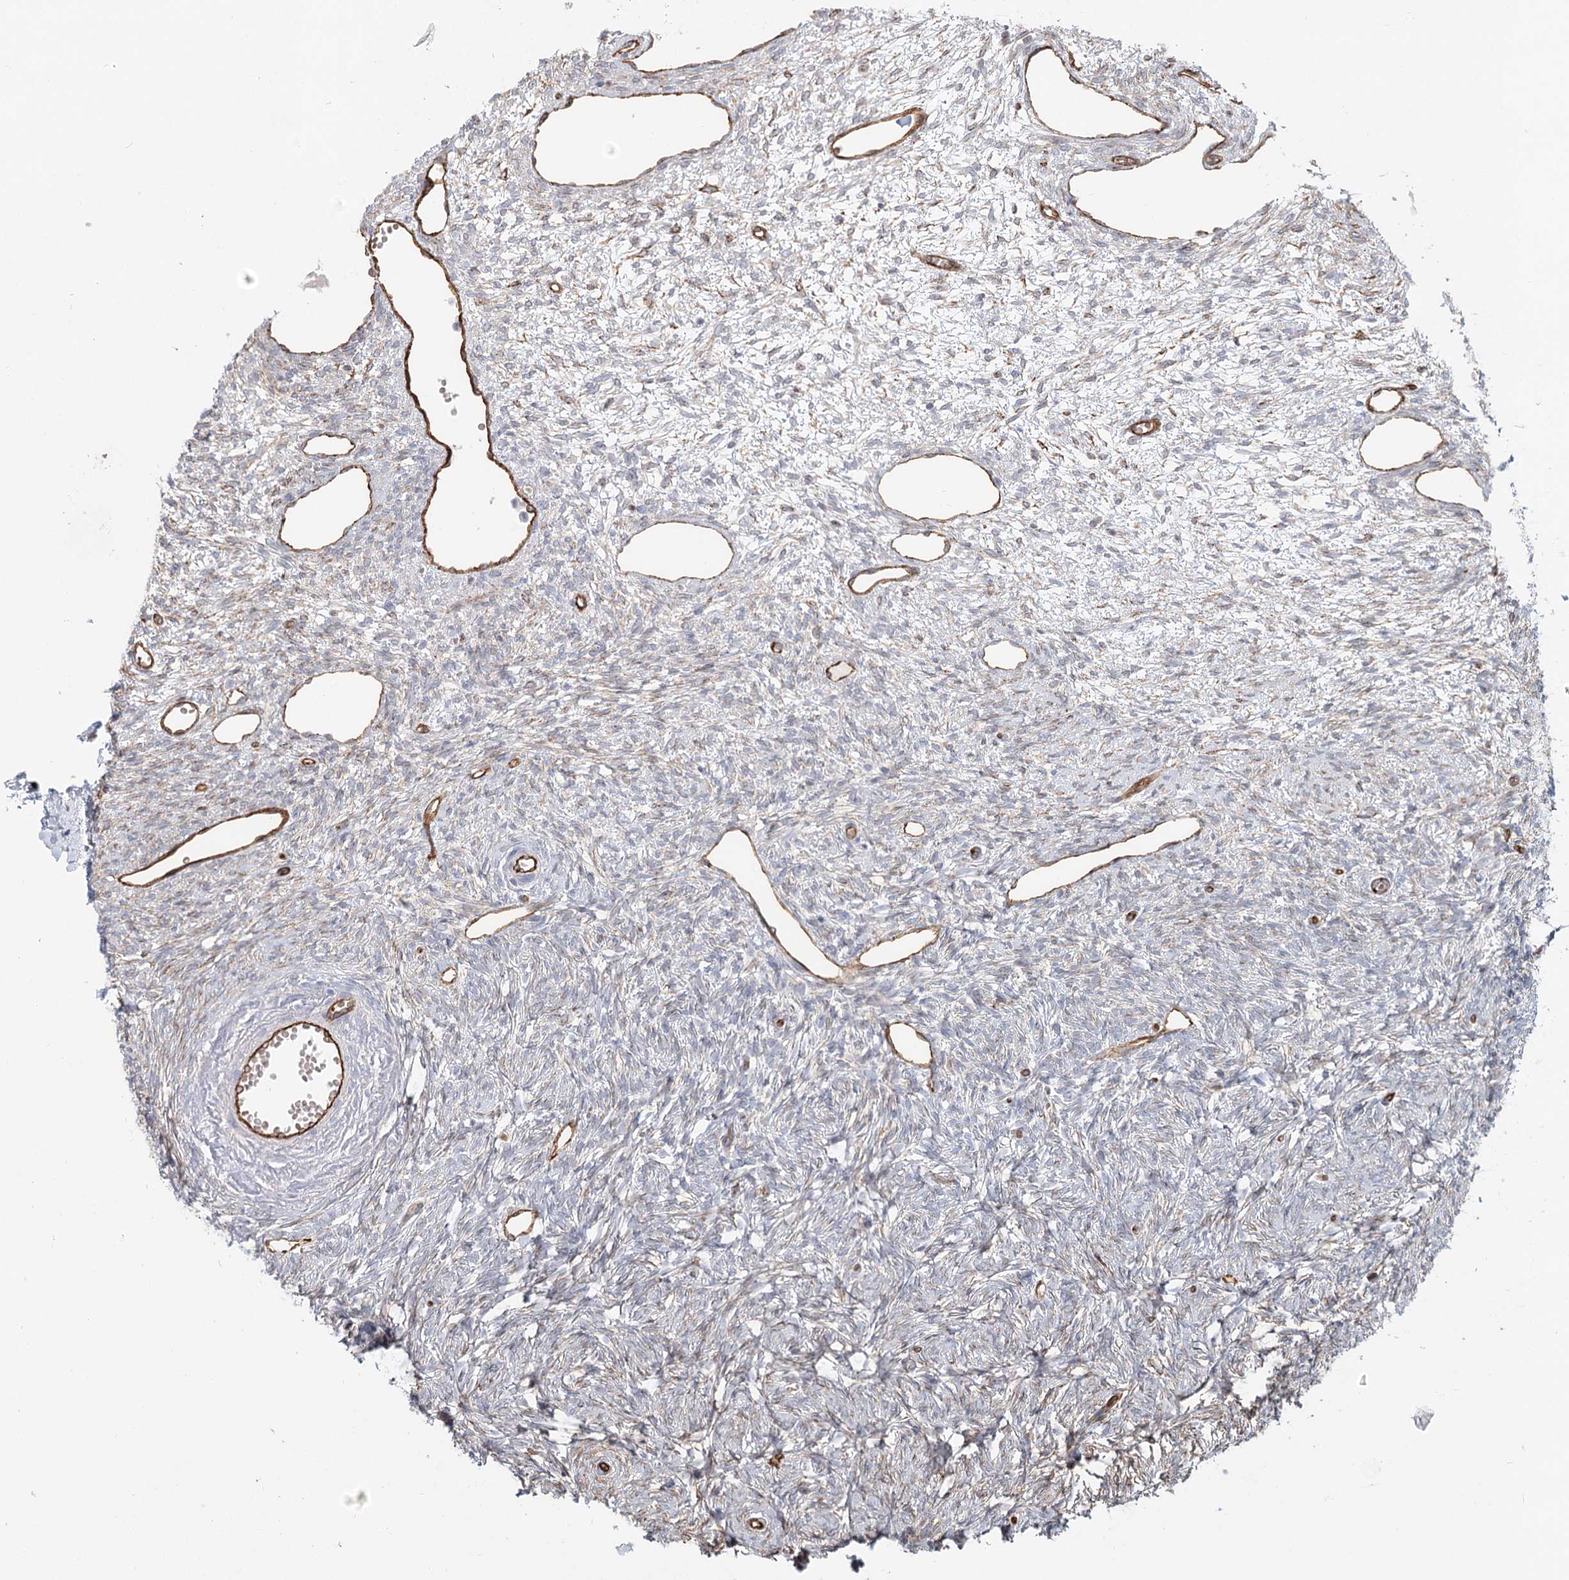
{"staining": {"intensity": "weak", "quantity": "<25%", "location": "cytoplasmic/membranous"}, "tissue": "ovary", "cell_type": "Ovarian stroma cells", "image_type": "normal", "snomed": [{"axis": "morphology", "description": "Normal tissue, NOS"}, {"axis": "topography", "description": "Ovary"}], "caption": "Ovarian stroma cells are negative for protein expression in benign human ovary. The staining was performed using DAB to visualize the protein expression in brown, while the nuclei were stained in blue with hematoxylin (Magnification: 20x).", "gene": "ZFYVE28", "patient": {"sex": "female", "age": 51}}